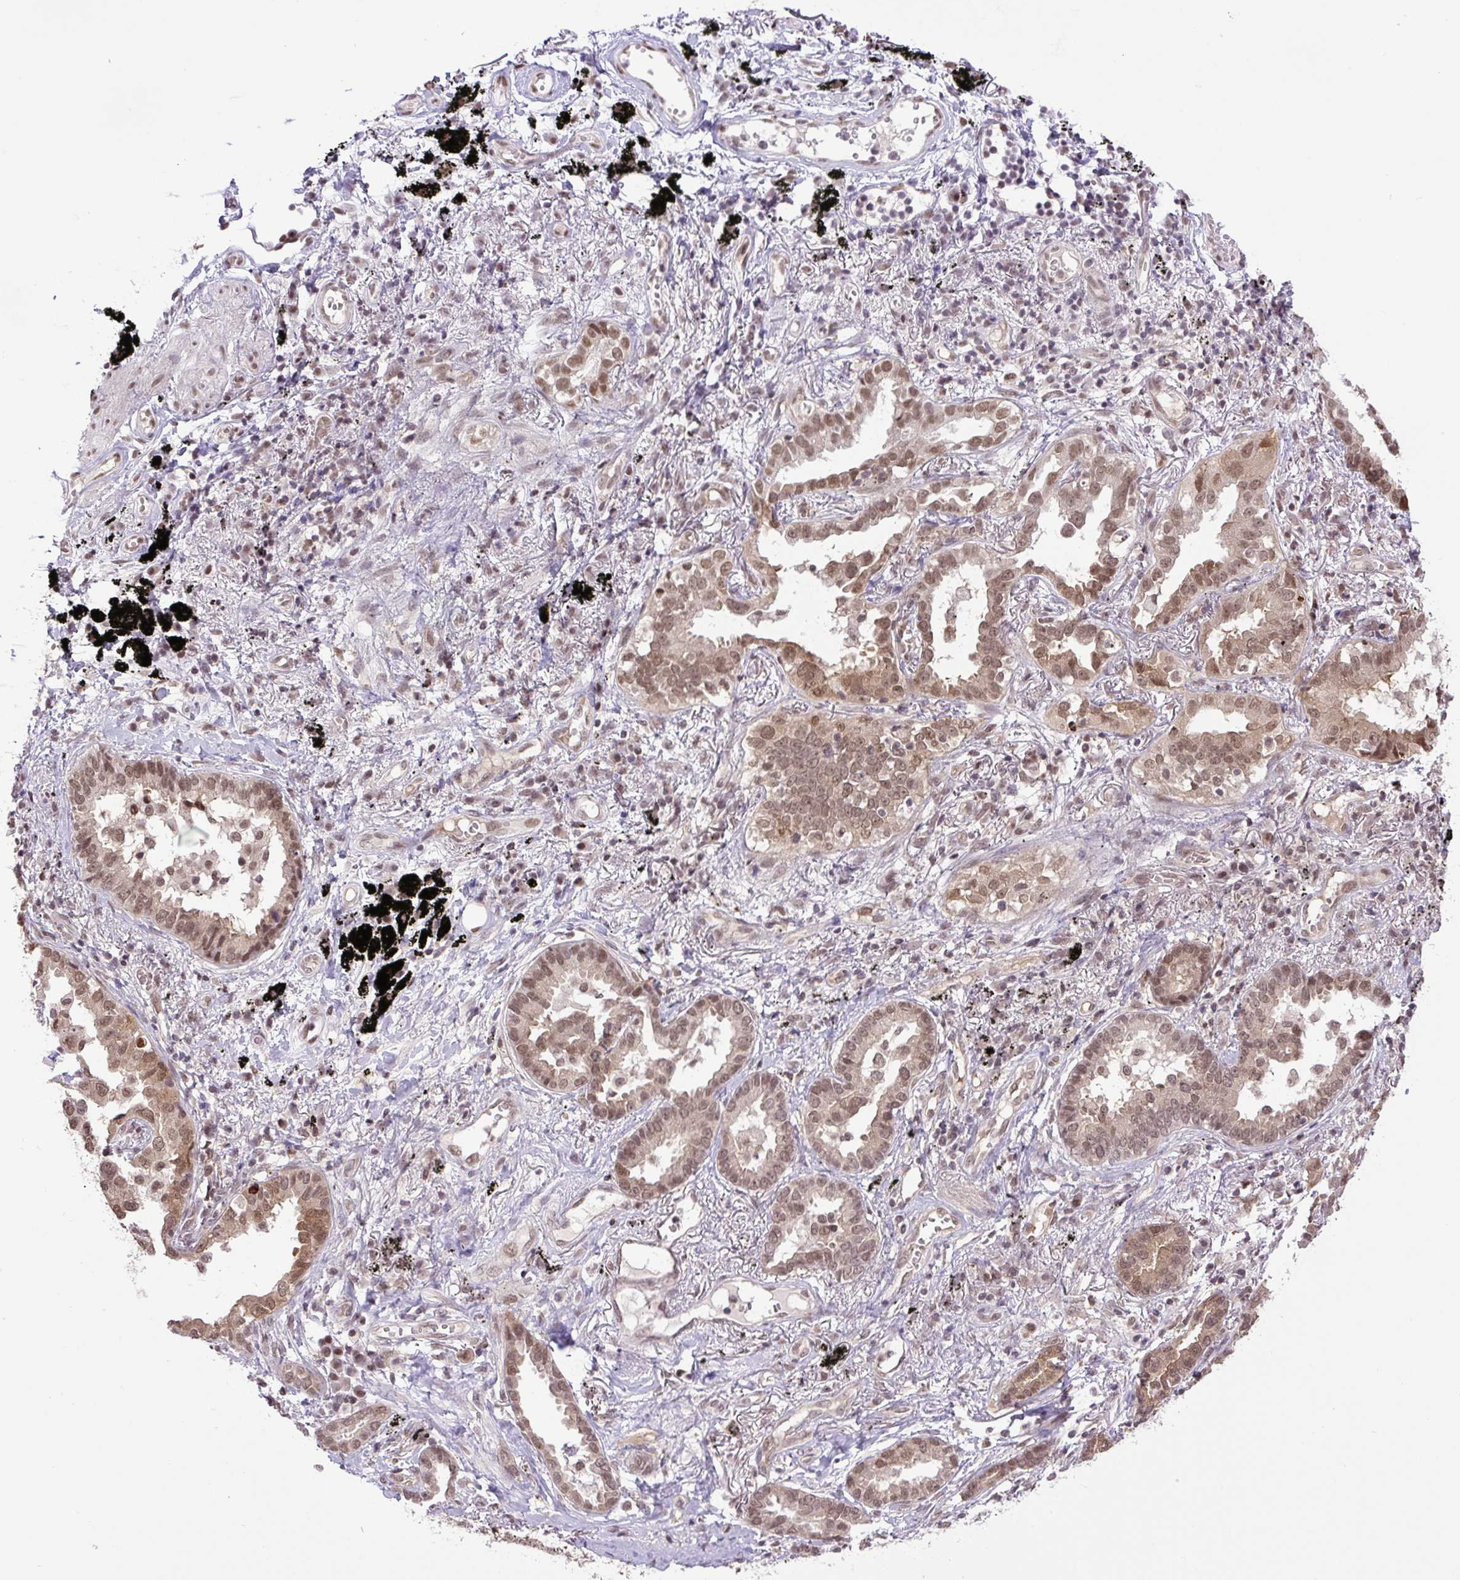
{"staining": {"intensity": "moderate", "quantity": ">75%", "location": "nuclear"}, "tissue": "lung cancer", "cell_type": "Tumor cells", "image_type": "cancer", "snomed": [{"axis": "morphology", "description": "Adenocarcinoma, NOS"}, {"axis": "topography", "description": "Lung"}], "caption": "Tumor cells demonstrate moderate nuclear expression in approximately >75% of cells in lung cancer.", "gene": "SGTA", "patient": {"sex": "male", "age": 67}}